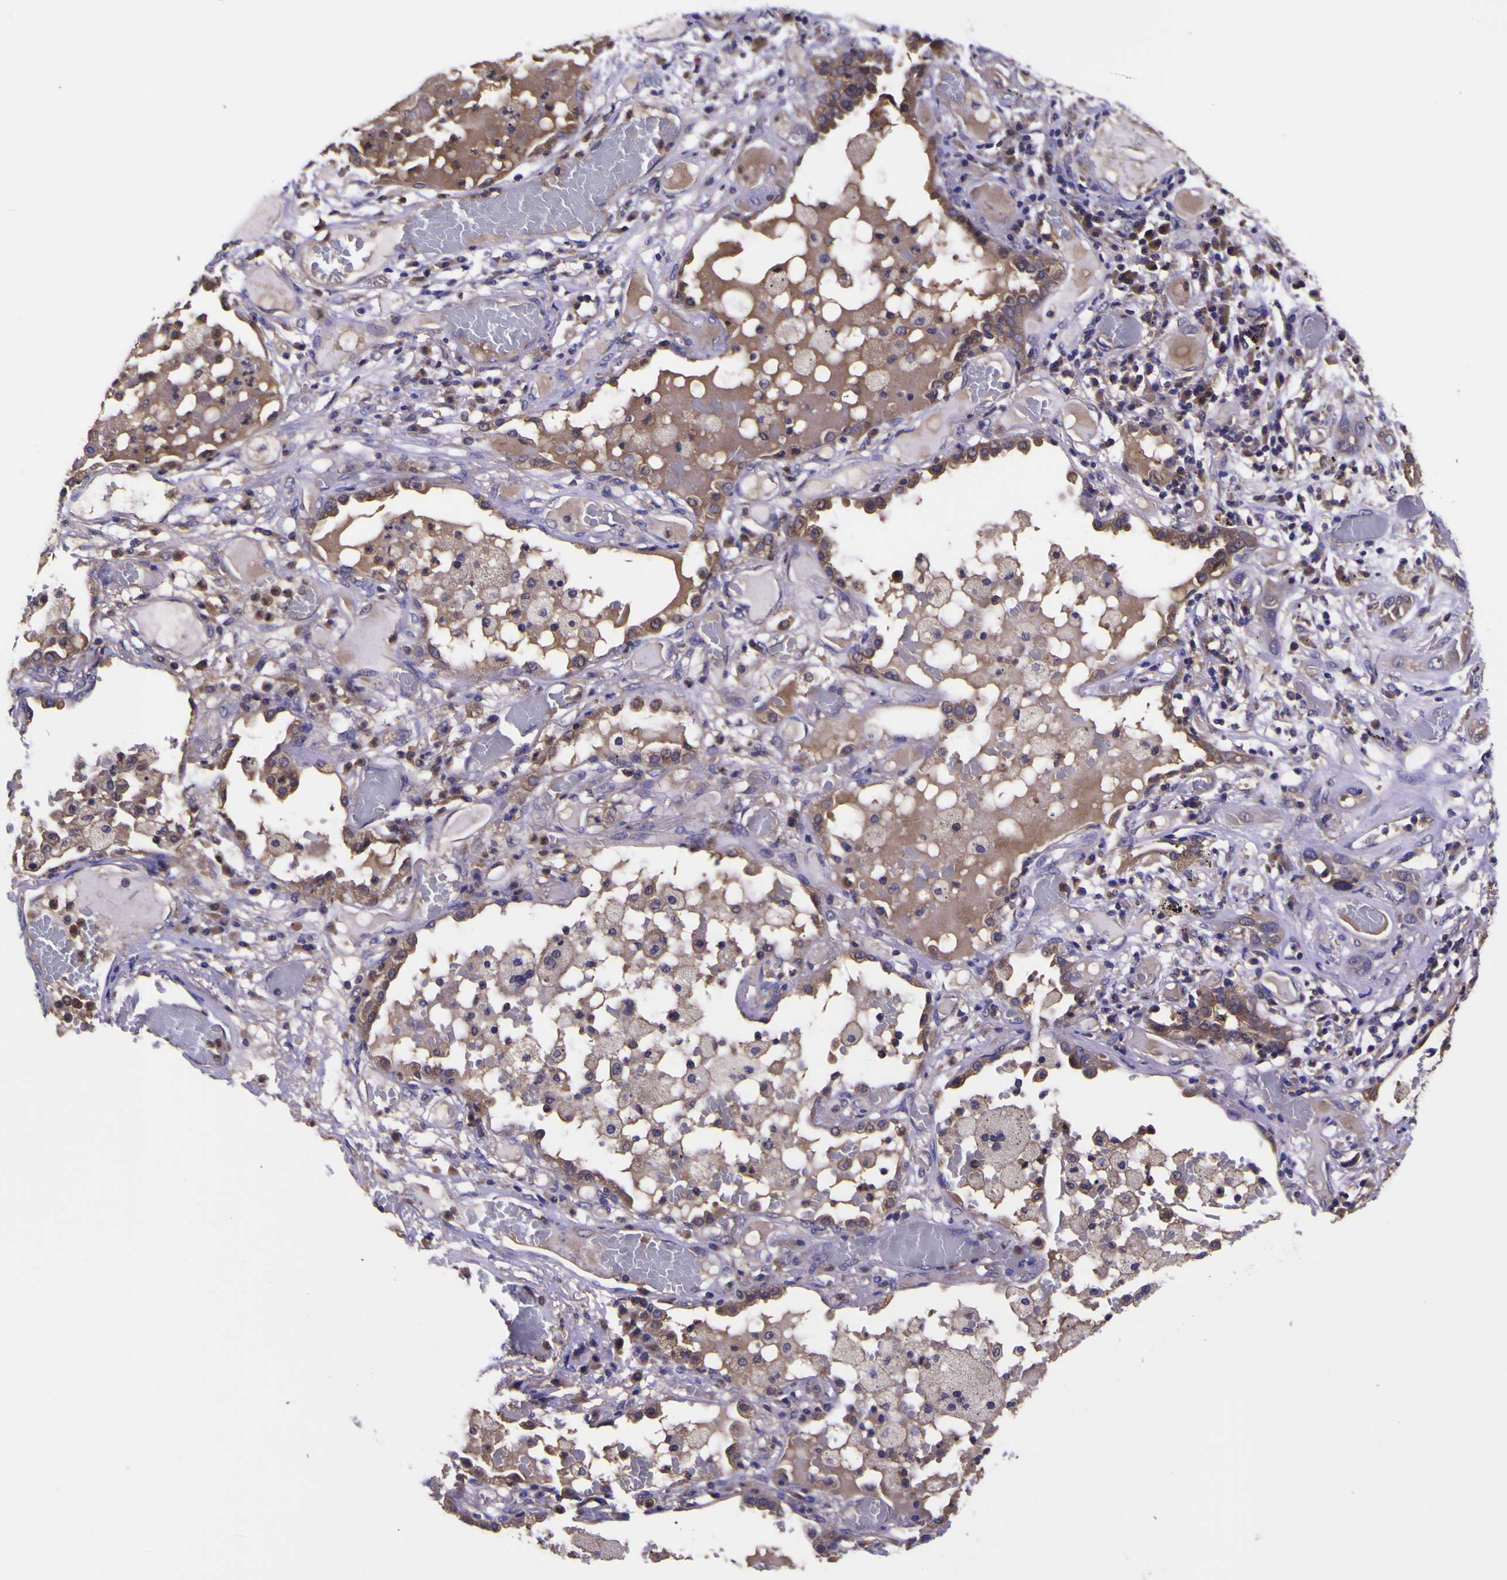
{"staining": {"intensity": "moderate", "quantity": ">75%", "location": "cytoplasmic/membranous"}, "tissue": "lung cancer", "cell_type": "Tumor cells", "image_type": "cancer", "snomed": [{"axis": "morphology", "description": "Squamous cell carcinoma, NOS"}, {"axis": "topography", "description": "Lung"}], "caption": "Immunohistochemistry (DAB (3,3'-diaminobenzidine)) staining of human lung squamous cell carcinoma exhibits moderate cytoplasmic/membranous protein staining in about >75% of tumor cells.", "gene": "MAPK14", "patient": {"sex": "male", "age": 71}}